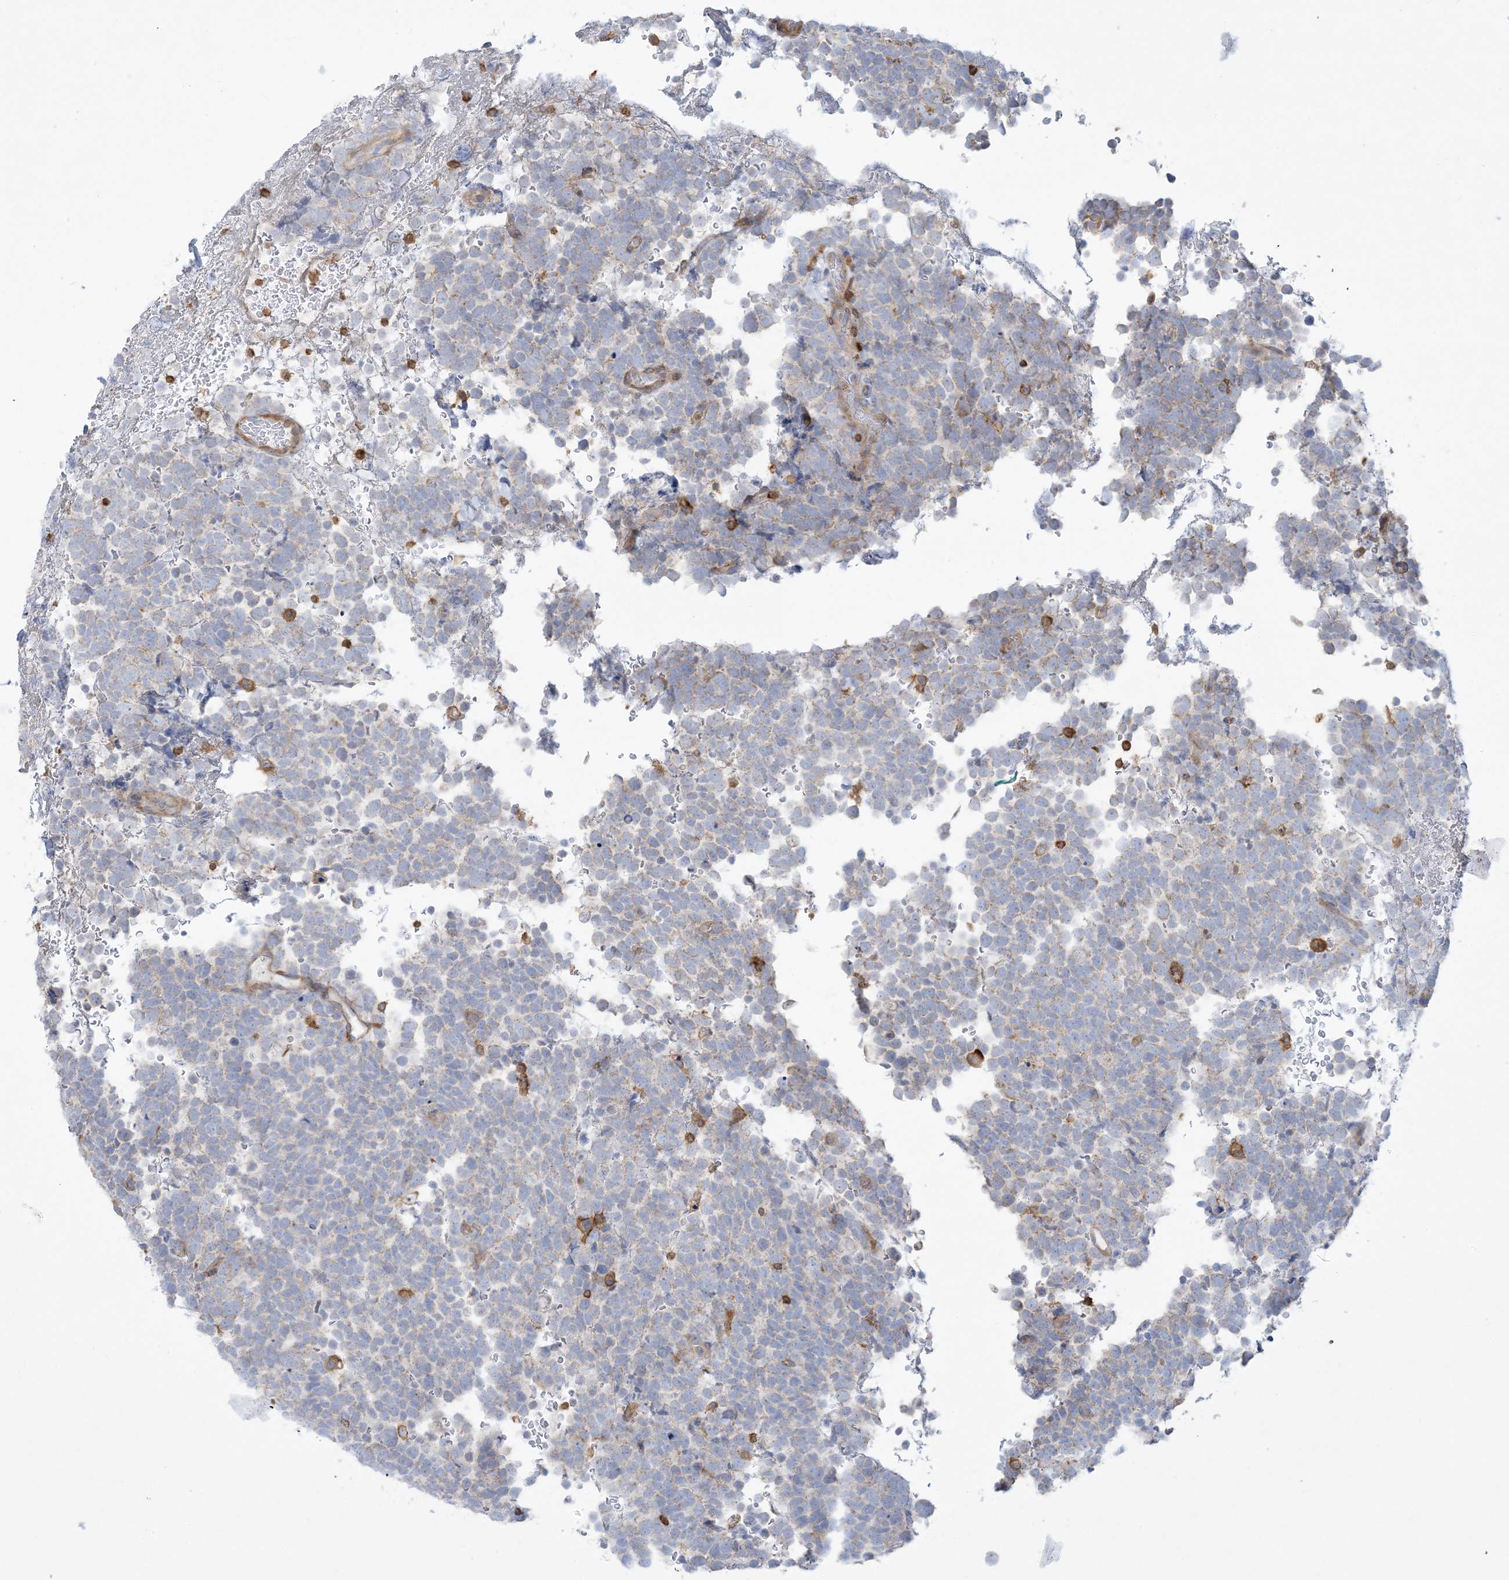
{"staining": {"intensity": "negative", "quantity": "none", "location": "none"}, "tissue": "urothelial cancer", "cell_type": "Tumor cells", "image_type": "cancer", "snomed": [{"axis": "morphology", "description": "Urothelial carcinoma, High grade"}, {"axis": "topography", "description": "Urinary bladder"}], "caption": "High magnification brightfield microscopy of urothelial cancer stained with DAB (brown) and counterstained with hematoxylin (blue): tumor cells show no significant expression.", "gene": "ARHGAP30", "patient": {"sex": "female", "age": 82}}